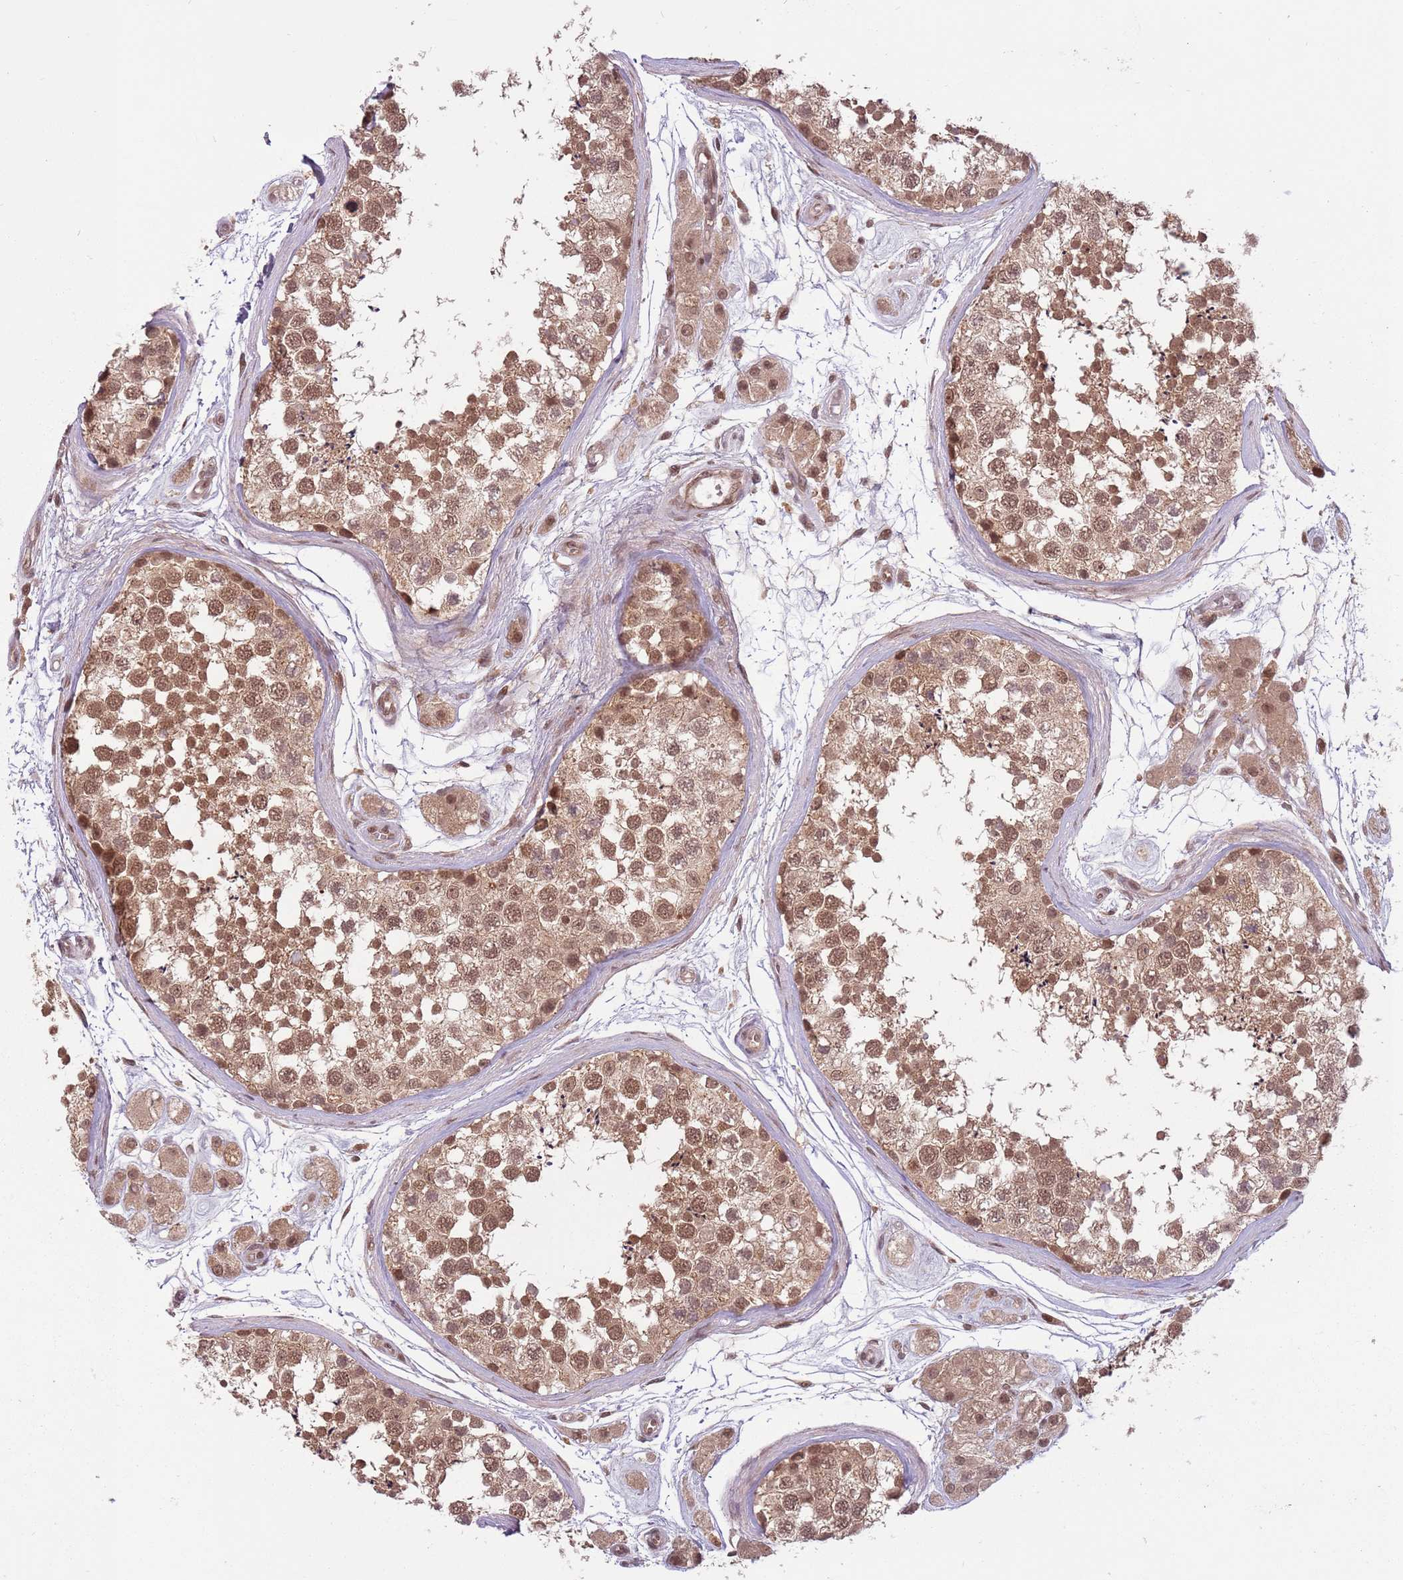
{"staining": {"intensity": "moderate", "quantity": ">75%", "location": "cytoplasmic/membranous,nuclear"}, "tissue": "testis", "cell_type": "Cells in seminiferous ducts", "image_type": "normal", "snomed": [{"axis": "morphology", "description": "Normal tissue, NOS"}, {"axis": "topography", "description": "Testis"}], "caption": "Cells in seminiferous ducts reveal moderate cytoplasmic/membranous,nuclear positivity in approximately >75% of cells in normal testis. Immunohistochemistry (ihc) stains the protein in brown and the nuclei are stained blue.", "gene": "ADAMTS3", "patient": {"sex": "male", "age": 56}}